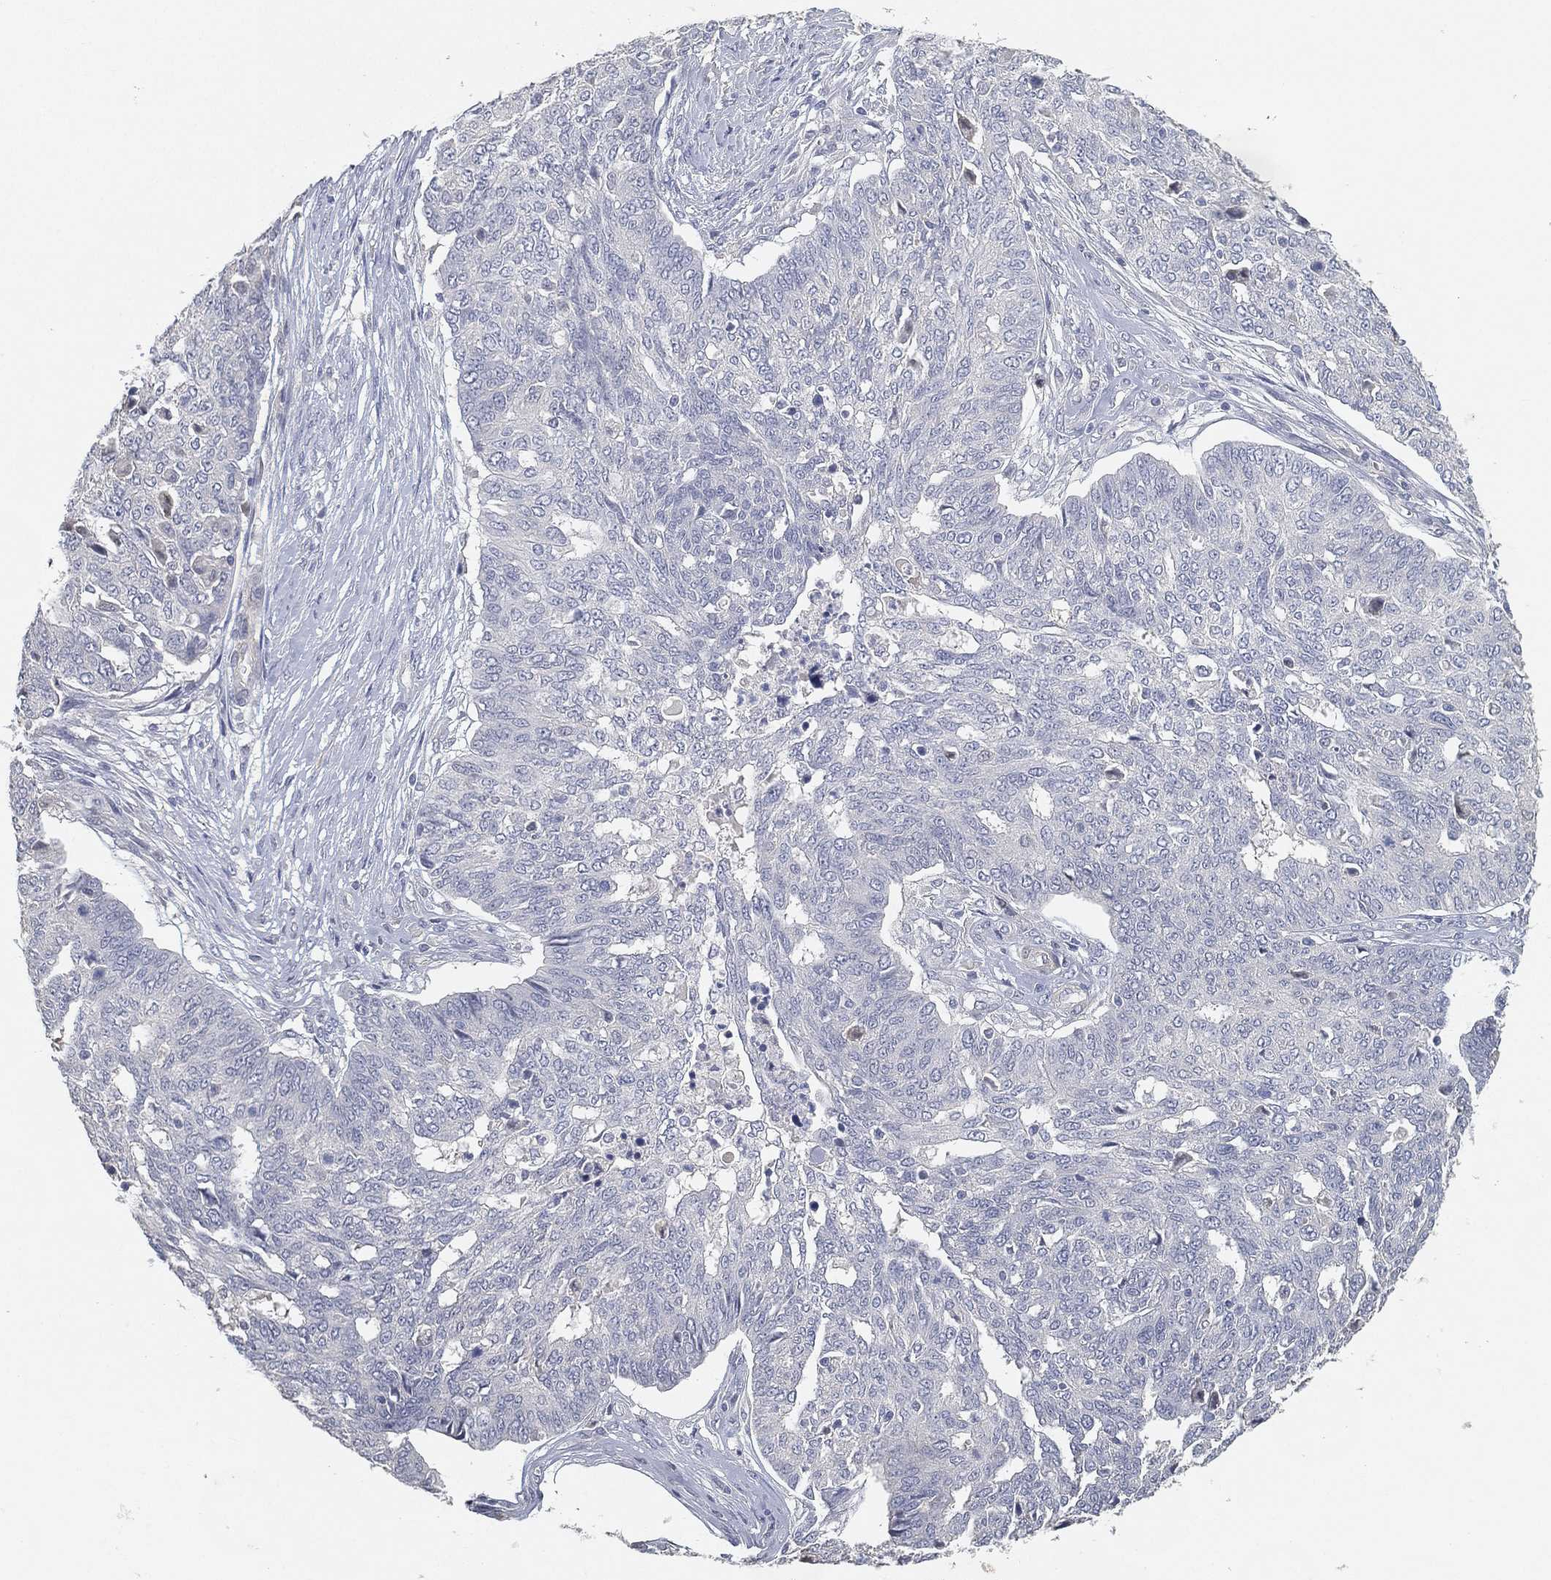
{"staining": {"intensity": "negative", "quantity": "none", "location": "none"}, "tissue": "ovarian cancer", "cell_type": "Tumor cells", "image_type": "cancer", "snomed": [{"axis": "morphology", "description": "Cystadenocarcinoma, serous, NOS"}, {"axis": "topography", "description": "Ovary"}], "caption": "Micrograph shows no protein staining in tumor cells of ovarian cancer tissue.", "gene": "GPR61", "patient": {"sex": "female", "age": 67}}